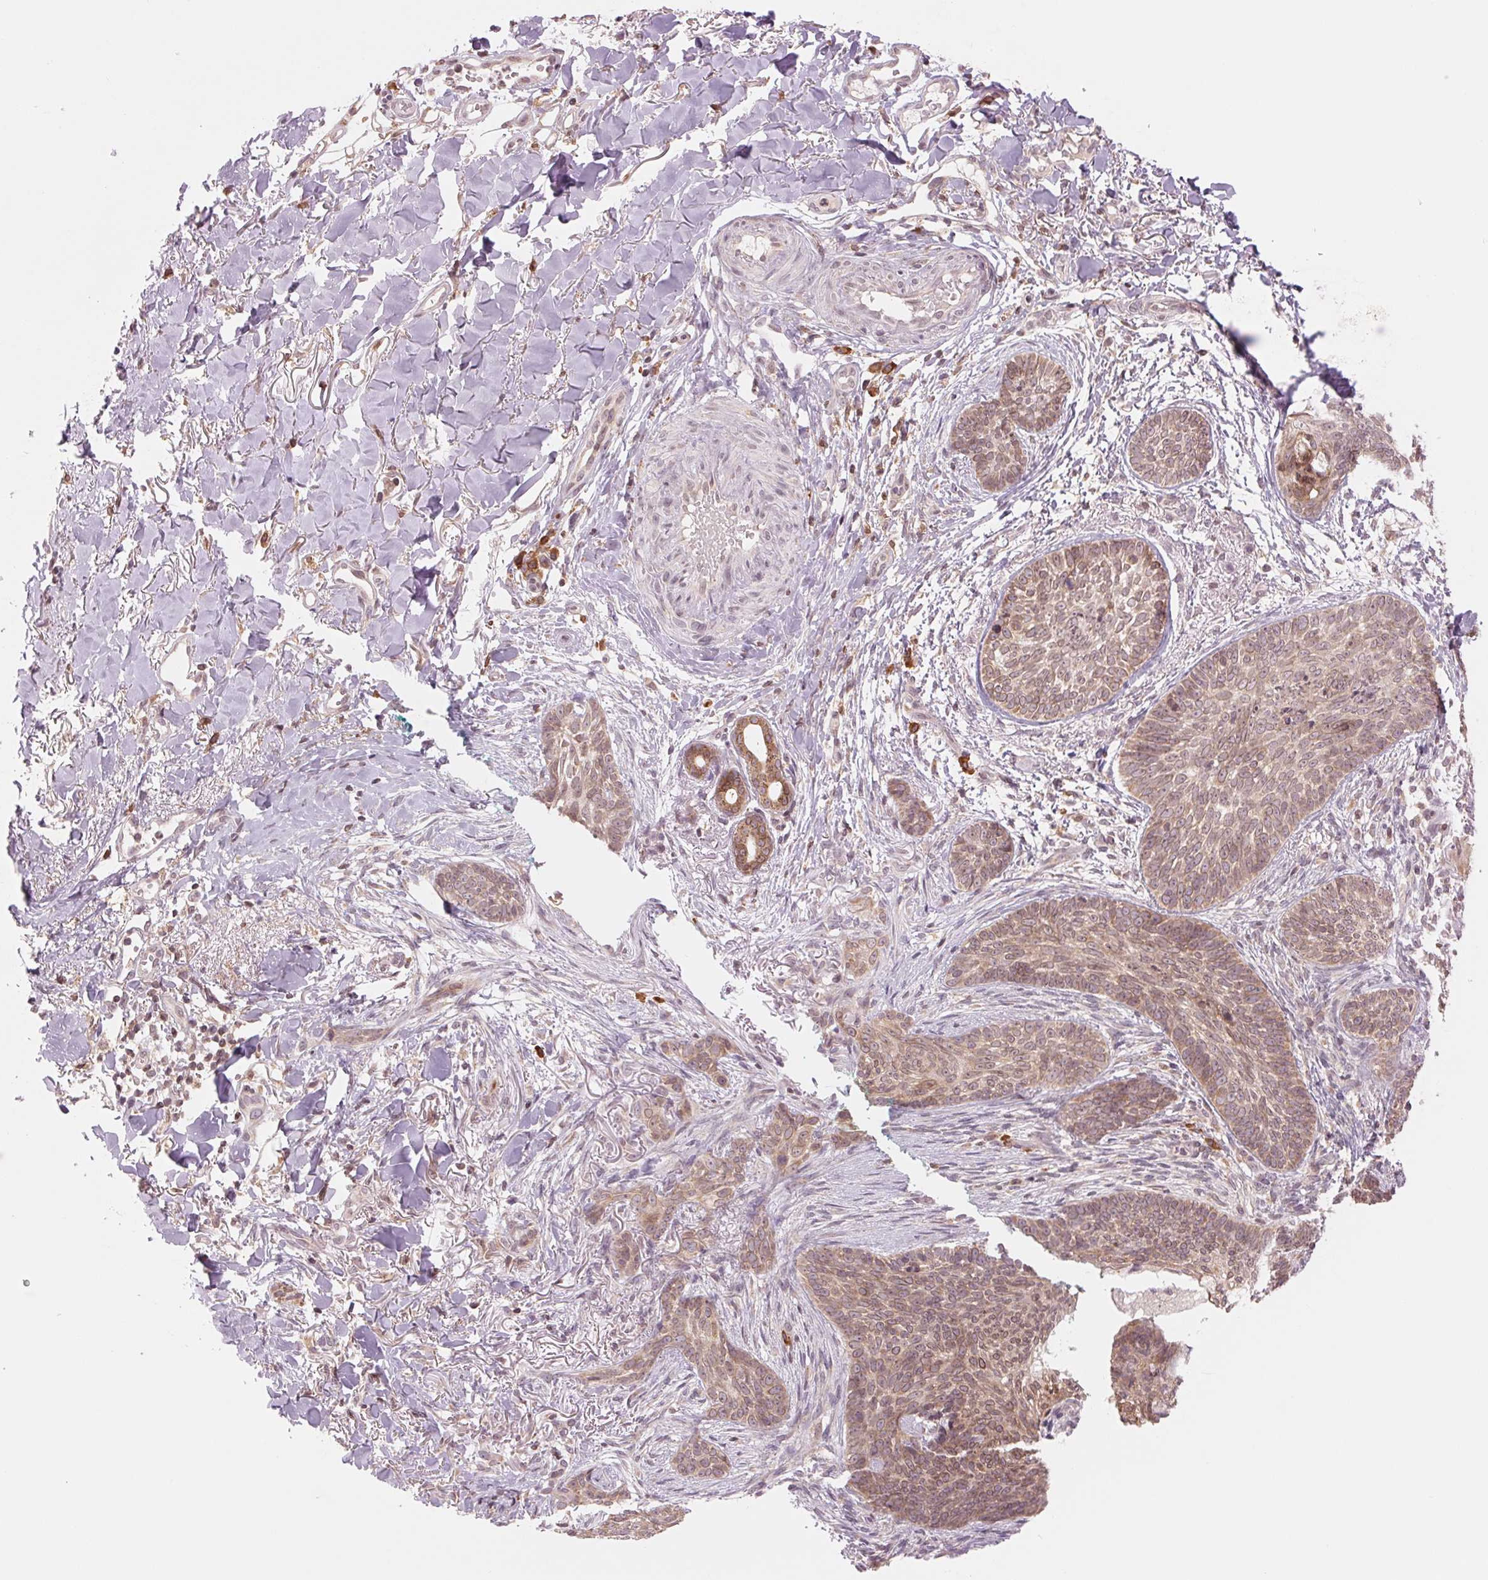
{"staining": {"intensity": "weak", "quantity": ">75%", "location": "cytoplasmic/membranous"}, "tissue": "skin cancer", "cell_type": "Tumor cells", "image_type": "cancer", "snomed": [{"axis": "morphology", "description": "Basal cell carcinoma"}, {"axis": "topography", "description": "Skin"}, {"axis": "topography", "description": "Skin of face"}], "caption": "A brown stain labels weak cytoplasmic/membranous expression of a protein in human skin basal cell carcinoma tumor cells.", "gene": "TECR", "patient": {"sex": "male", "age": 88}}